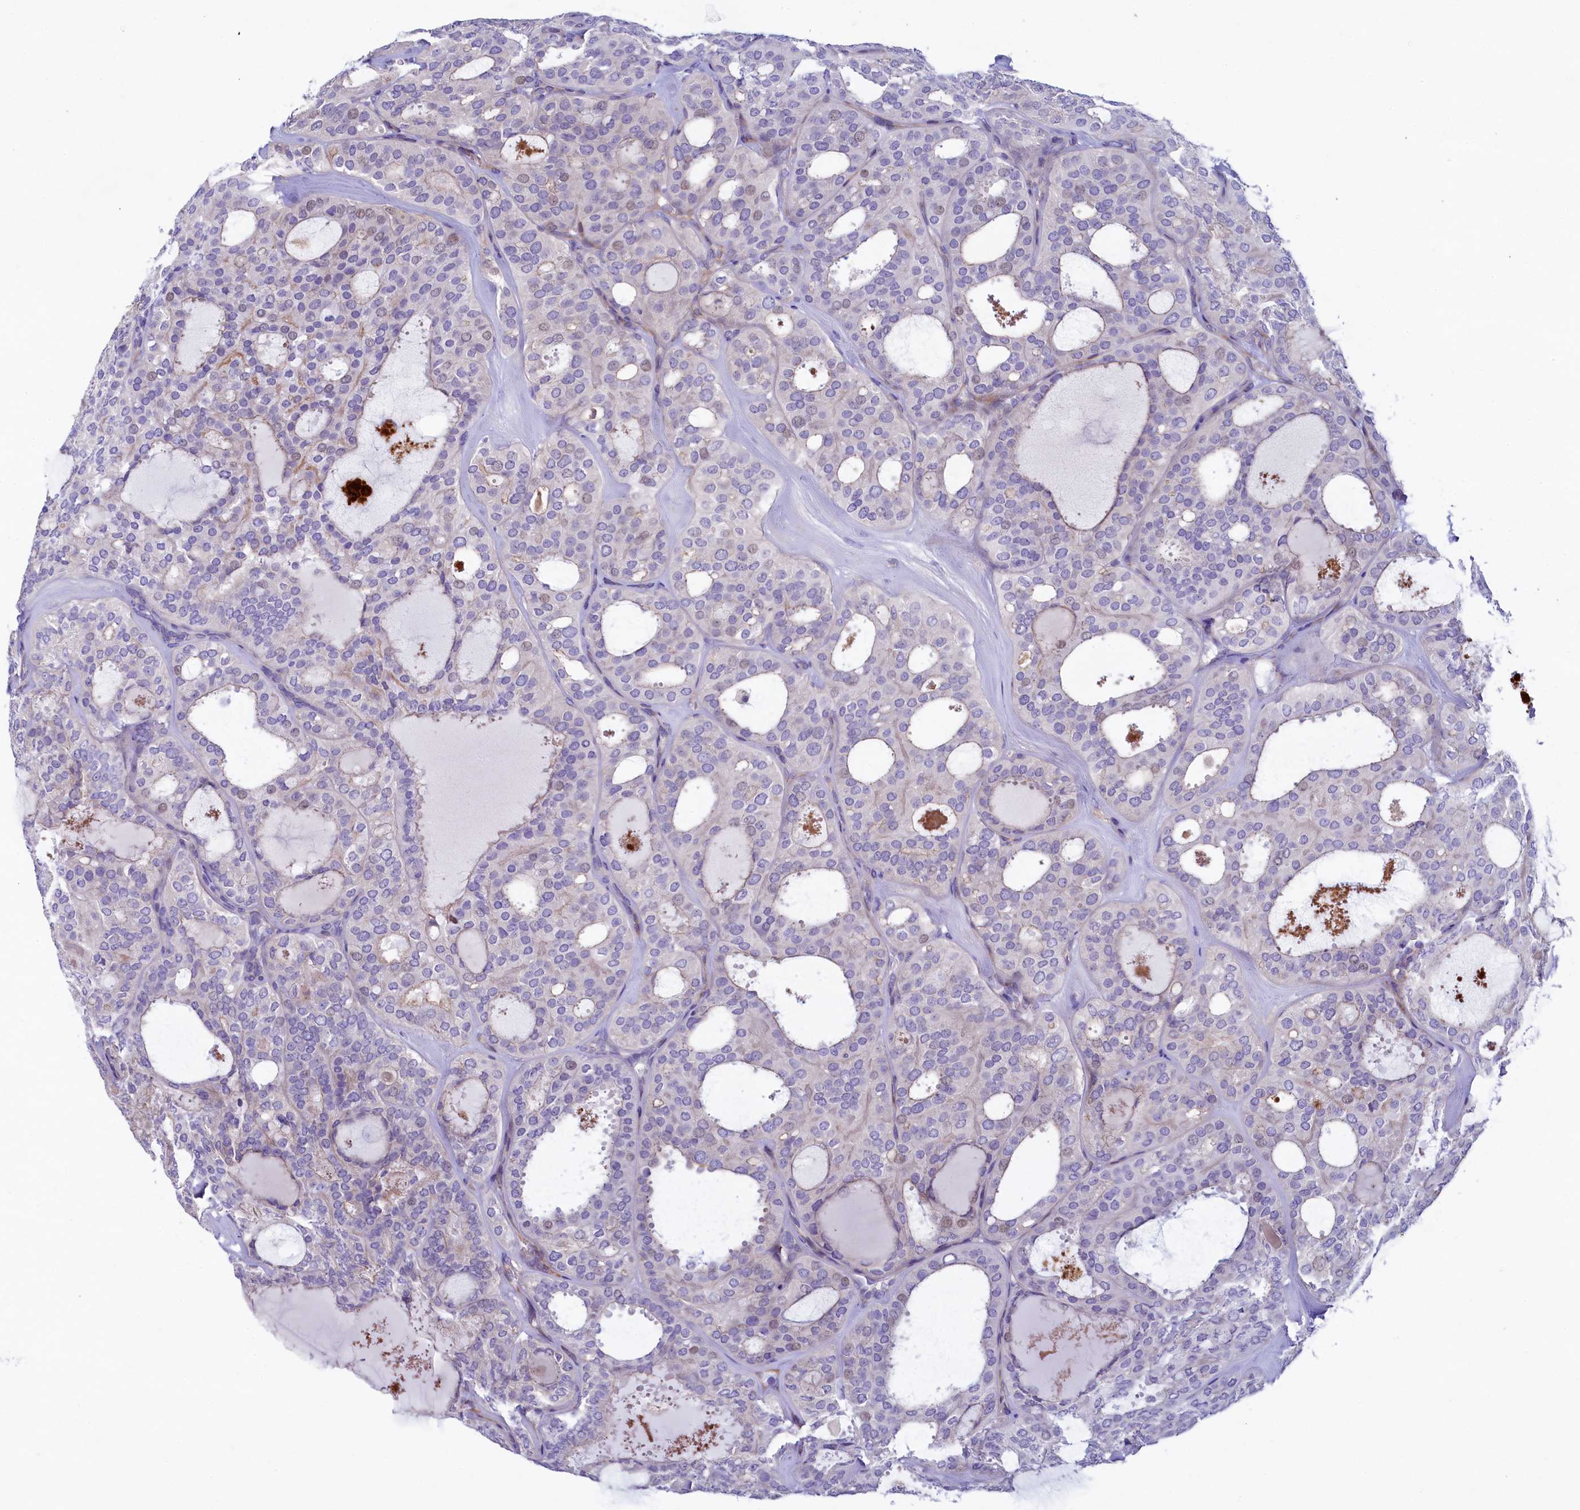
{"staining": {"intensity": "negative", "quantity": "none", "location": "none"}, "tissue": "thyroid cancer", "cell_type": "Tumor cells", "image_type": "cancer", "snomed": [{"axis": "morphology", "description": "Follicular adenoma carcinoma, NOS"}, {"axis": "topography", "description": "Thyroid gland"}], "caption": "The immunohistochemistry image has no significant expression in tumor cells of thyroid cancer tissue.", "gene": "KRBOX5", "patient": {"sex": "male", "age": 75}}